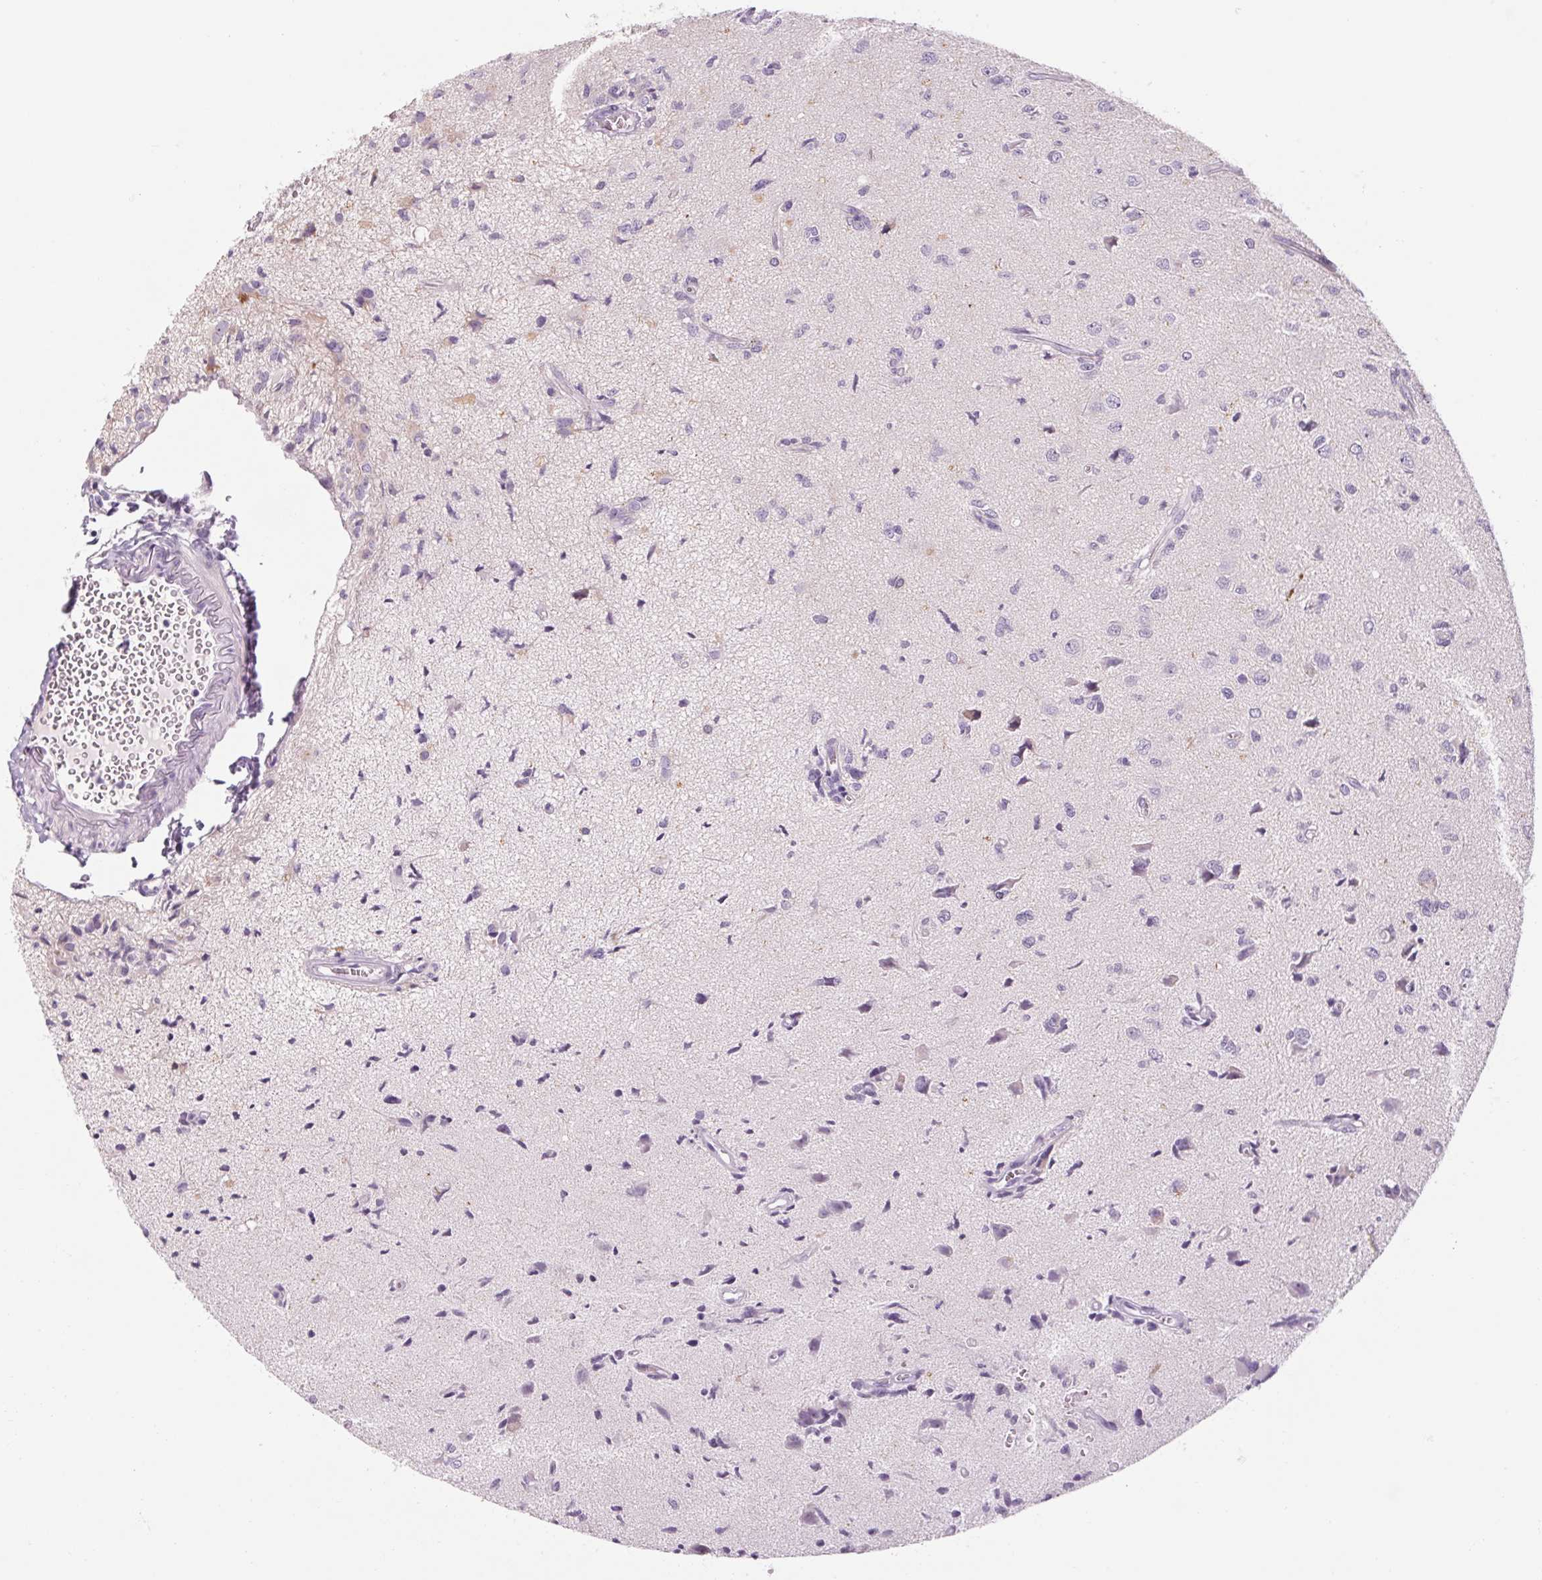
{"staining": {"intensity": "negative", "quantity": "none", "location": "none"}, "tissue": "glioma", "cell_type": "Tumor cells", "image_type": "cancer", "snomed": [{"axis": "morphology", "description": "Glioma, malignant, High grade"}, {"axis": "topography", "description": "Brain"}], "caption": "IHC of glioma displays no positivity in tumor cells.", "gene": "RPTN", "patient": {"sex": "male", "age": 67}}